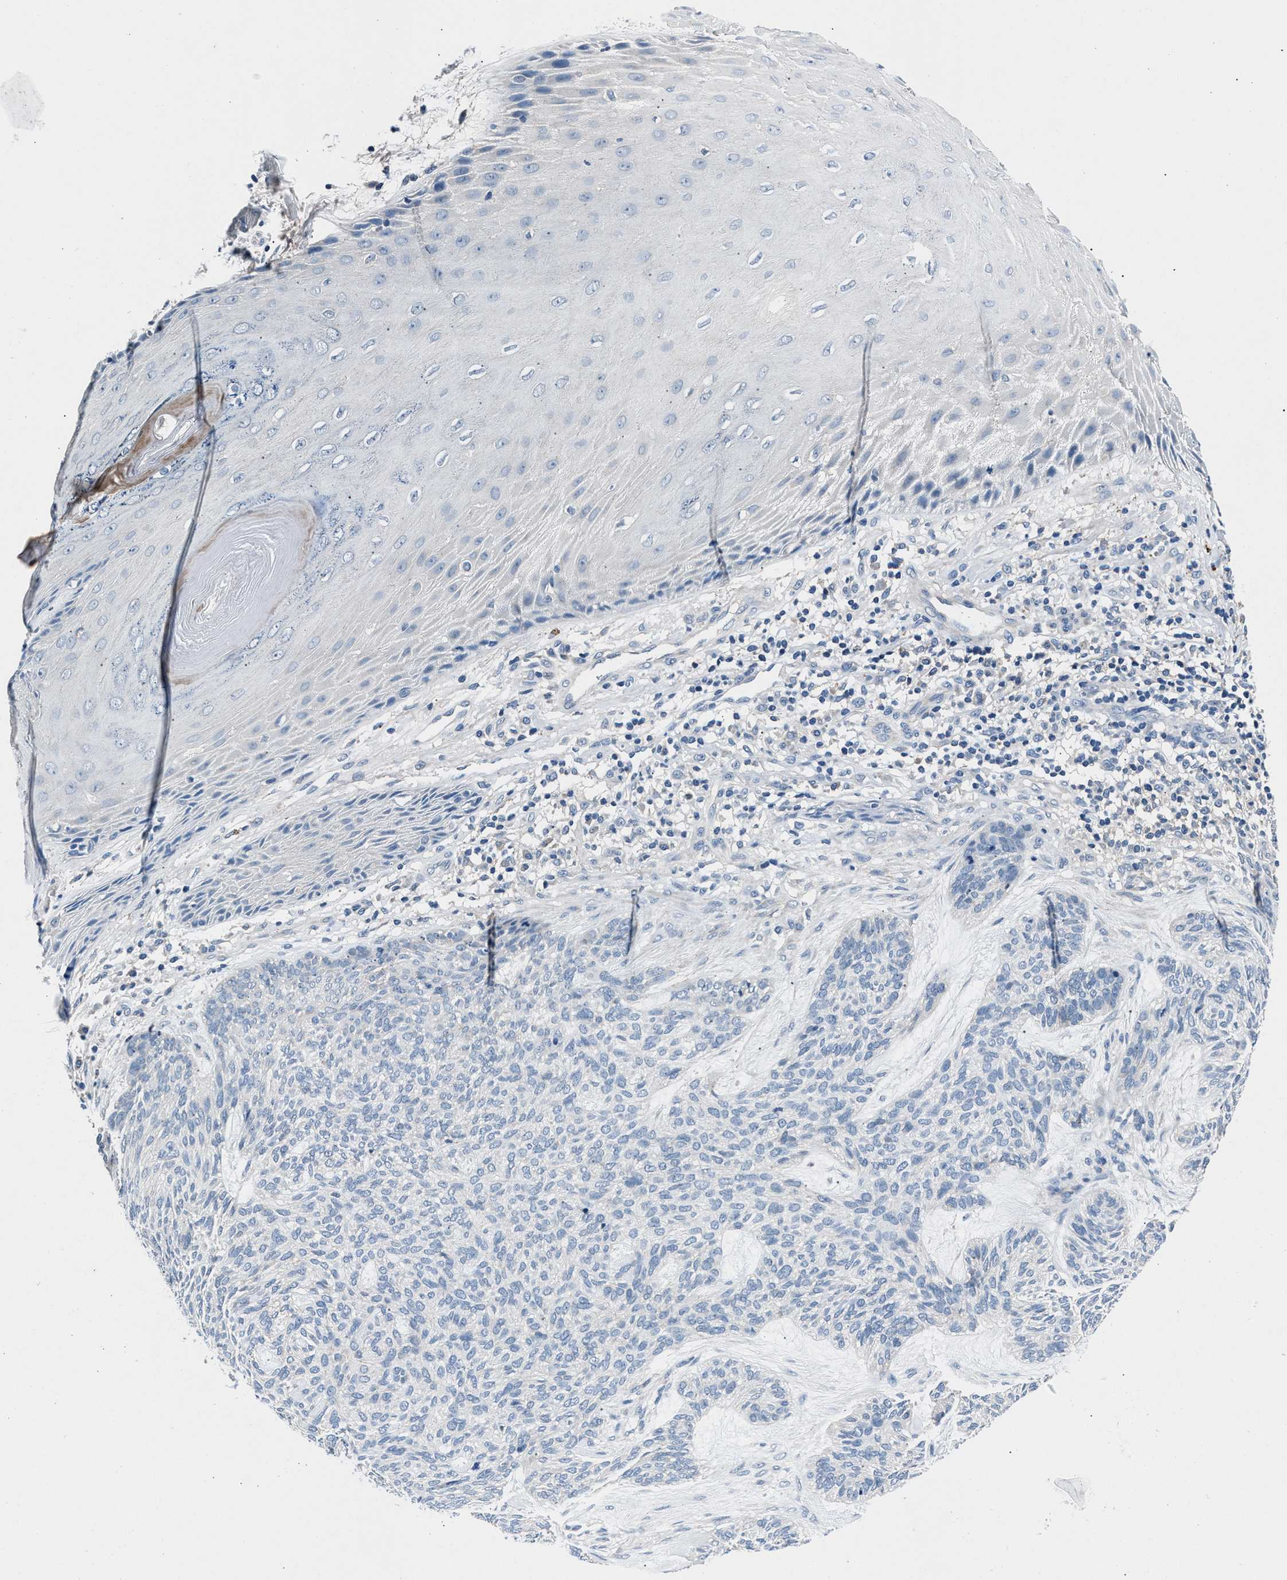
{"staining": {"intensity": "negative", "quantity": "none", "location": "none"}, "tissue": "skin cancer", "cell_type": "Tumor cells", "image_type": "cancer", "snomed": [{"axis": "morphology", "description": "Basal cell carcinoma"}, {"axis": "topography", "description": "Skin"}], "caption": "Basal cell carcinoma (skin) was stained to show a protein in brown. There is no significant staining in tumor cells.", "gene": "DENND6B", "patient": {"sex": "male", "age": 55}}